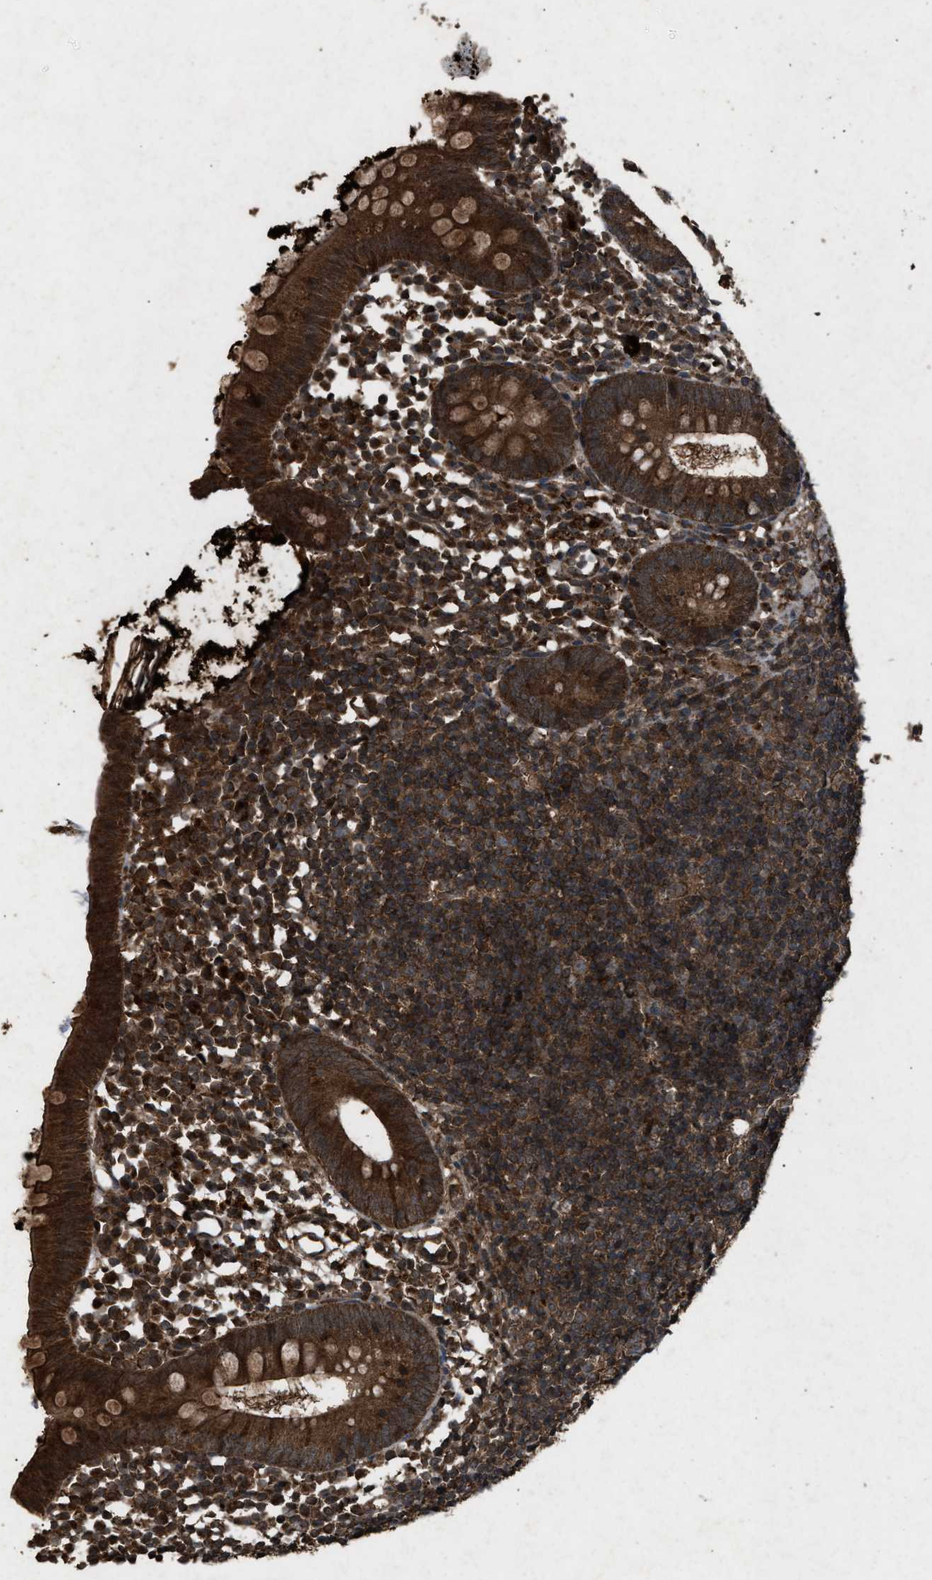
{"staining": {"intensity": "strong", "quantity": ">75%", "location": "cytoplasmic/membranous"}, "tissue": "appendix", "cell_type": "Glandular cells", "image_type": "normal", "snomed": [{"axis": "morphology", "description": "Normal tissue, NOS"}, {"axis": "topography", "description": "Appendix"}], "caption": "Protein expression analysis of benign human appendix reveals strong cytoplasmic/membranous positivity in about >75% of glandular cells. (DAB IHC, brown staining for protein, blue staining for nuclei).", "gene": "OAS1", "patient": {"sex": "female", "age": 20}}